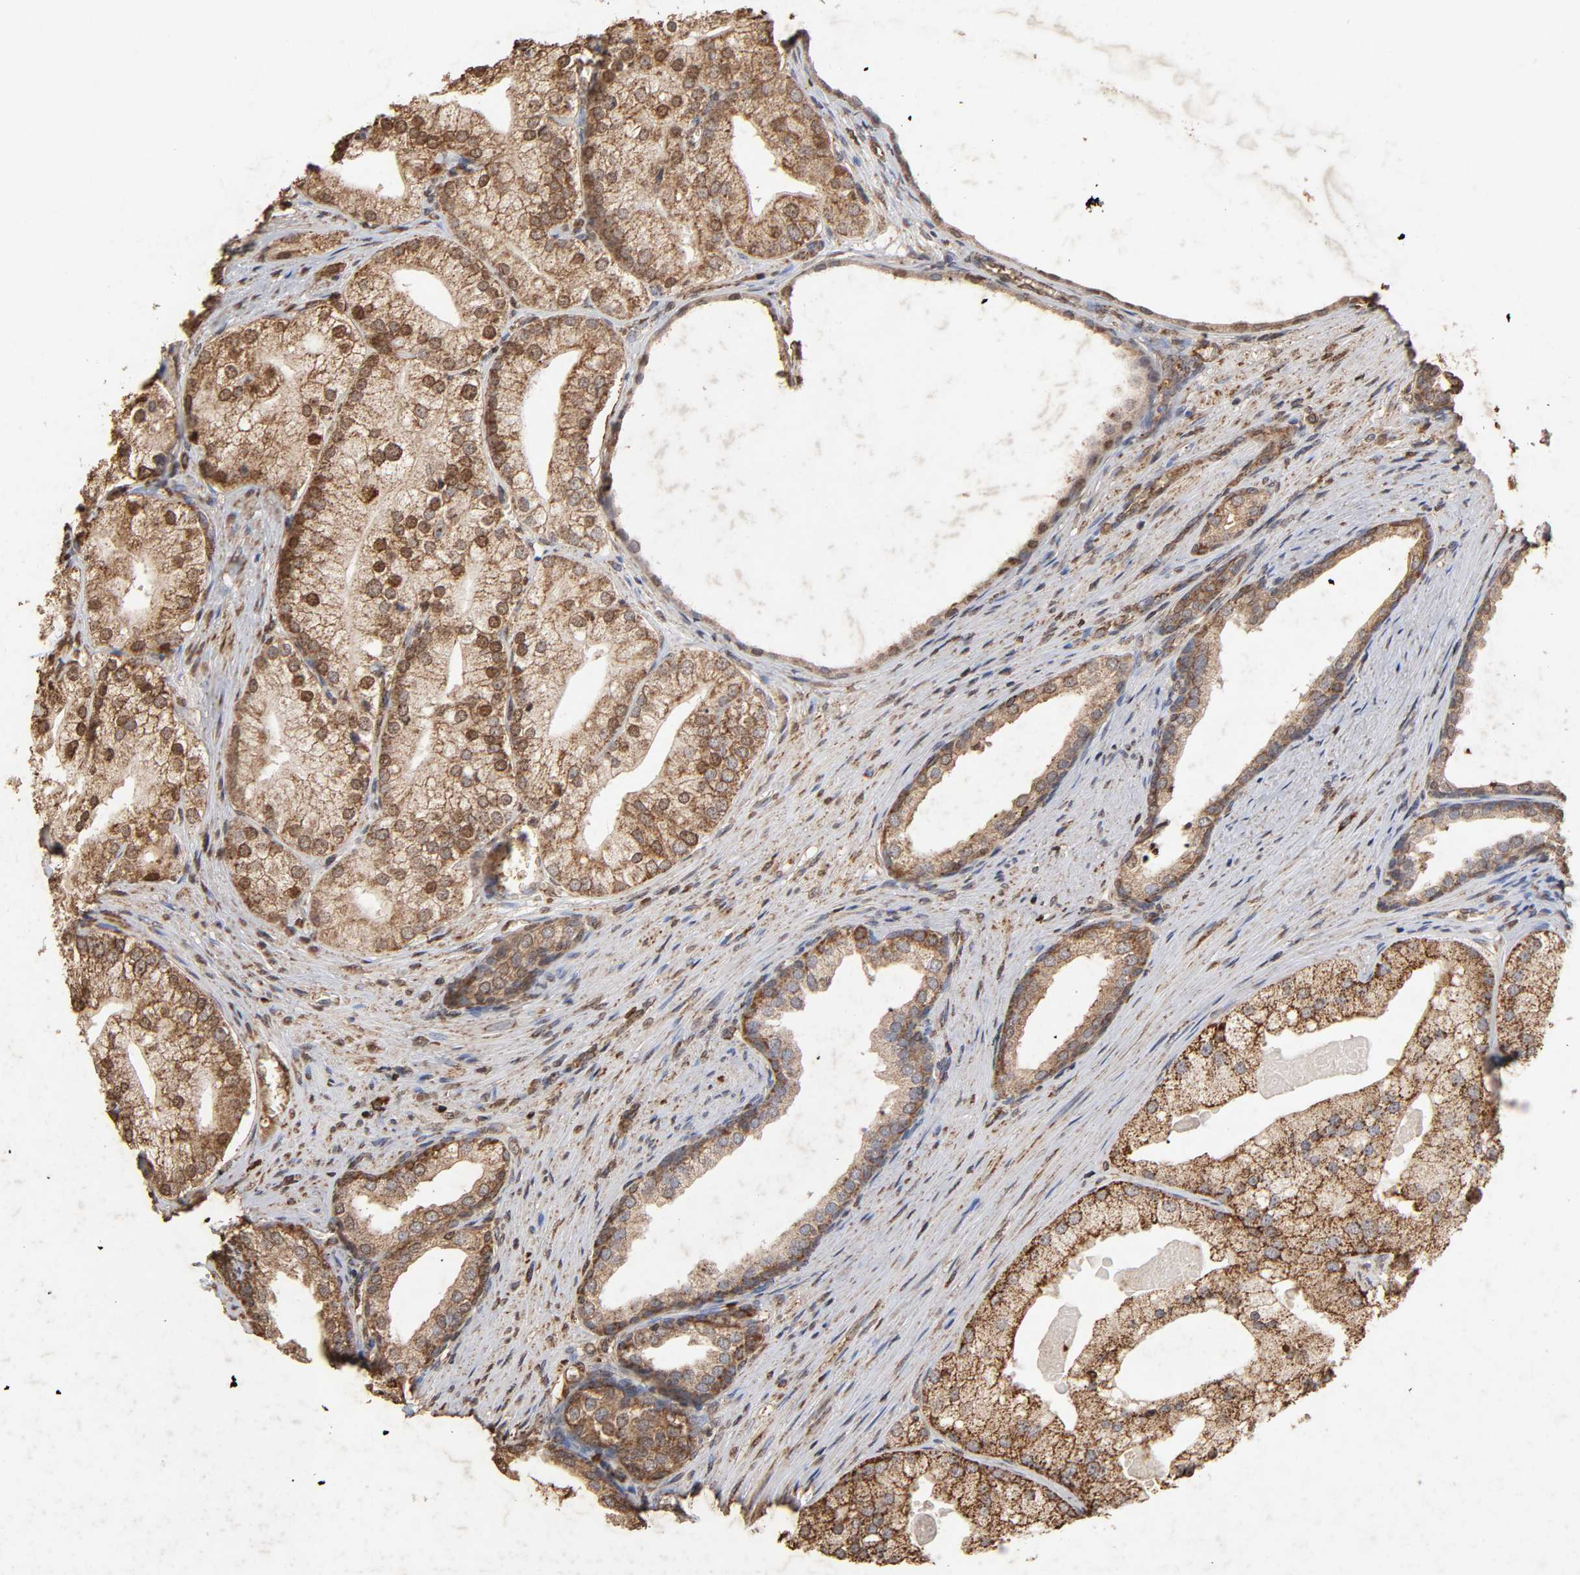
{"staining": {"intensity": "strong", "quantity": ">75%", "location": "cytoplasmic/membranous"}, "tissue": "prostate cancer", "cell_type": "Tumor cells", "image_type": "cancer", "snomed": [{"axis": "morphology", "description": "Adenocarcinoma, Low grade"}, {"axis": "topography", "description": "Prostate"}], "caption": "Immunohistochemical staining of human prostate cancer reveals strong cytoplasmic/membranous protein expression in approximately >75% of tumor cells.", "gene": "CYCS", "patient": {"sex": "male", "age": 69}}